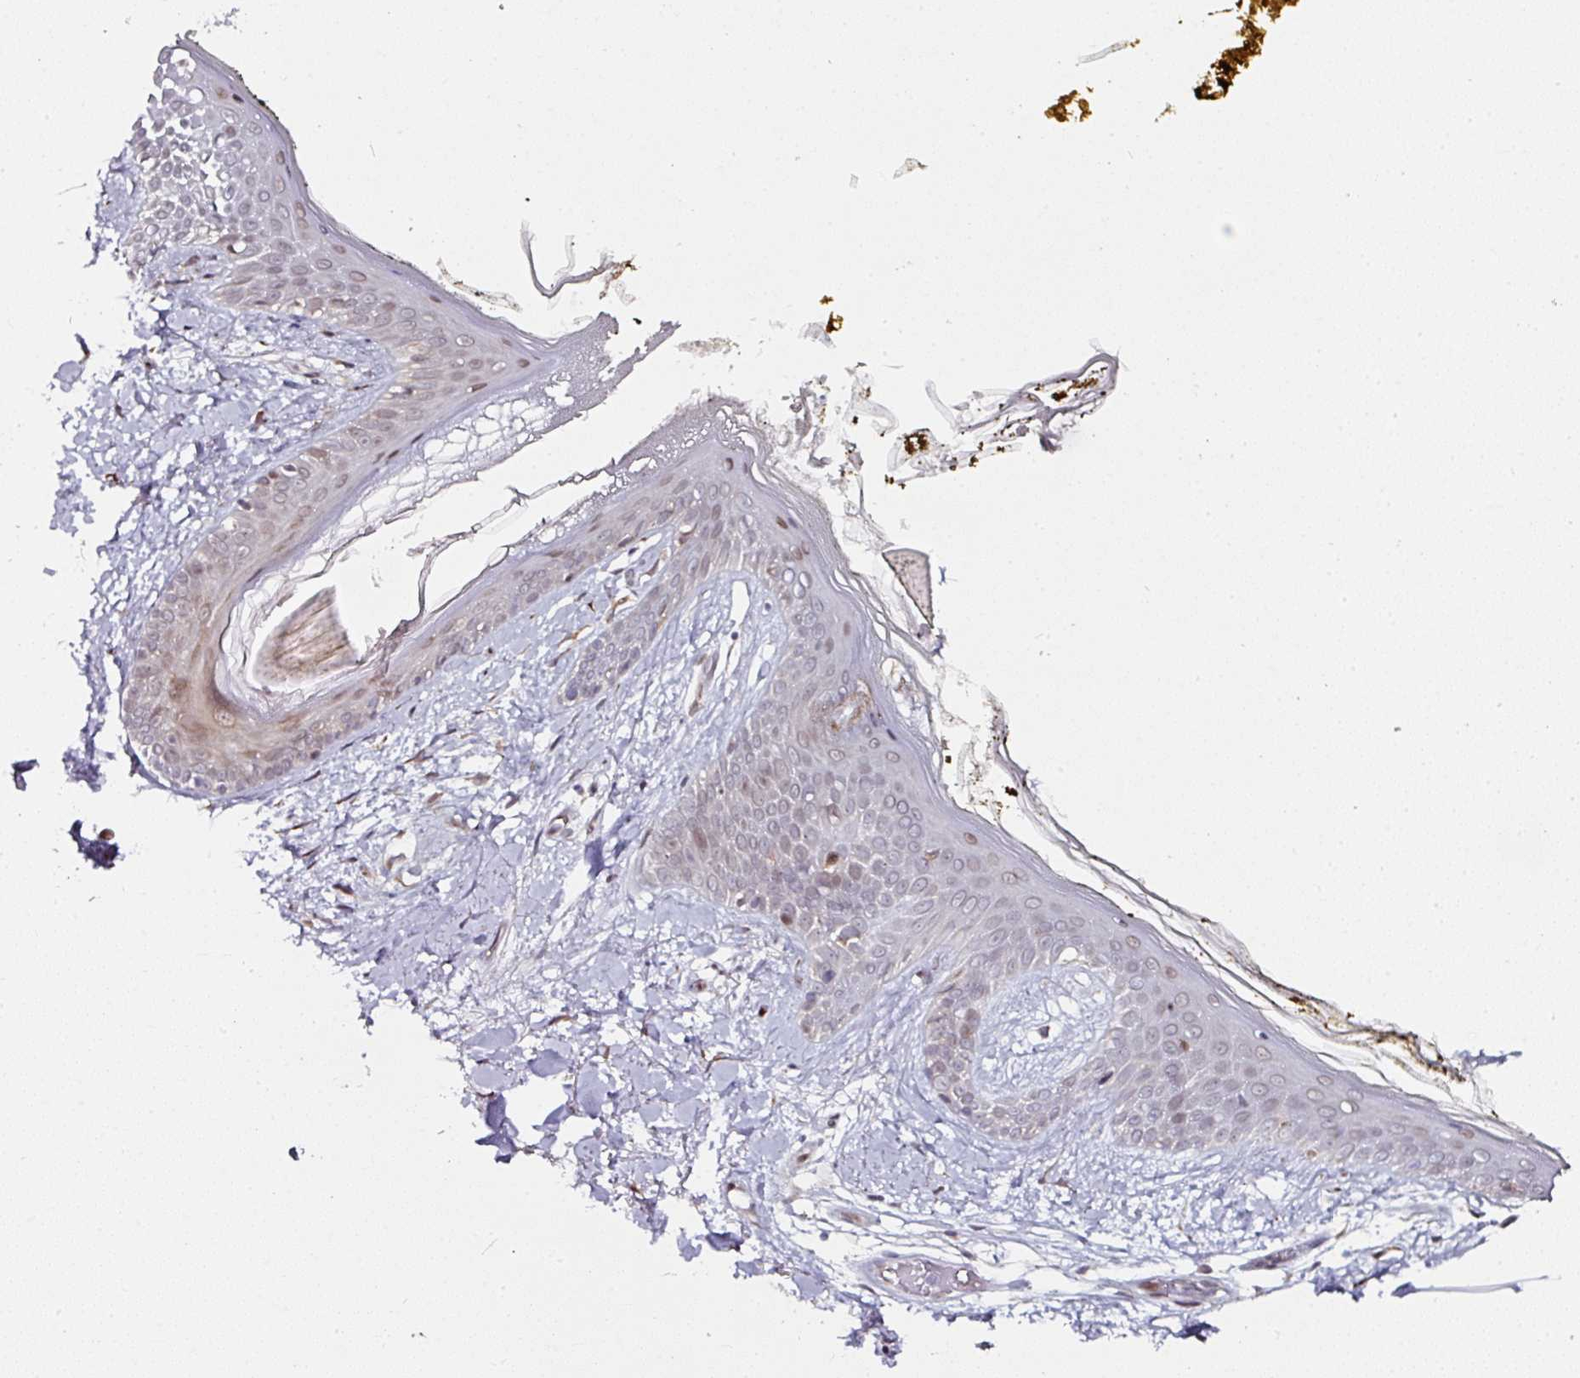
{"staining": {"intensity": "moderate", "quantity": ">75%", "location": "cytoplasmic/membranous,nuclear"}, "tissue": "skin", "cell_type": "Fibroblasts", "image_type": "normal", "snomed": [{"axis": "morphology", "description": "Normal tissue, NOS"}, {"axis": "topography", "description": "Skin"}], "caption": "IHC (DAB) staining of normal human skin demonstrates moderate cytoplasmic/membranous,nuclear protein positivity in about >75% of fibroblasts. (Brightfield microscopy of DAB IHC at high magnification).", "gene": "APOLD1", "patient": {"sex": "female", "age": 34}}